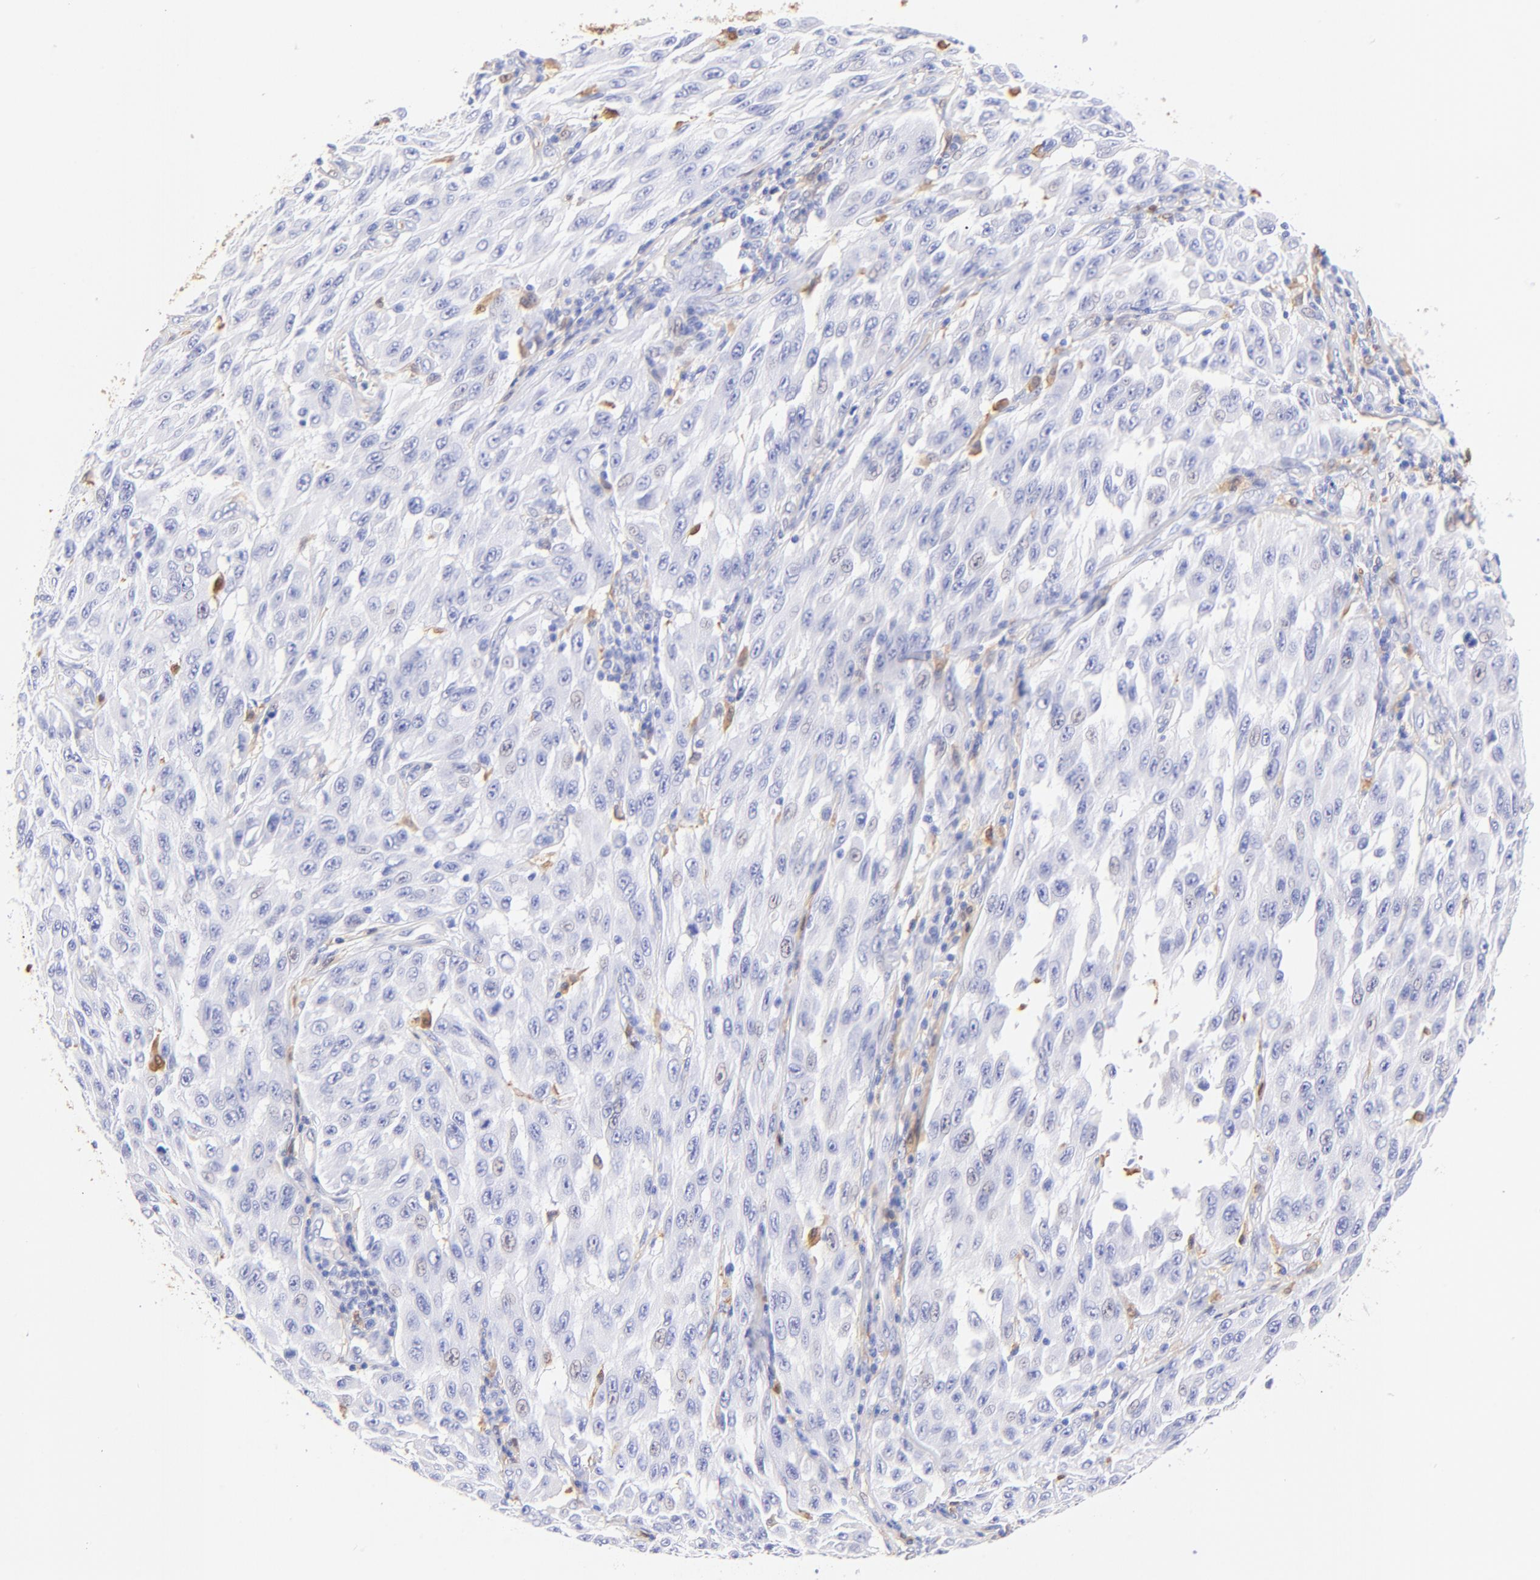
{"staining": {"intensity": "negative", "quantity": "none", "location": "none"}, "tissue": "melanoma", "cell_type": "Tumor cells", "image_type": "cancer", "snomed": [{"axis": "morphology", "description": "Malignant melanoma, NOS"}, {"axis": "topography", "description": "Skin"}], "caption": "Tumor cells are negative for brown protein staining in malignant melanoma.", "gene": "ALDH1A1", "patient": {"sex": "male", "age": 30}}